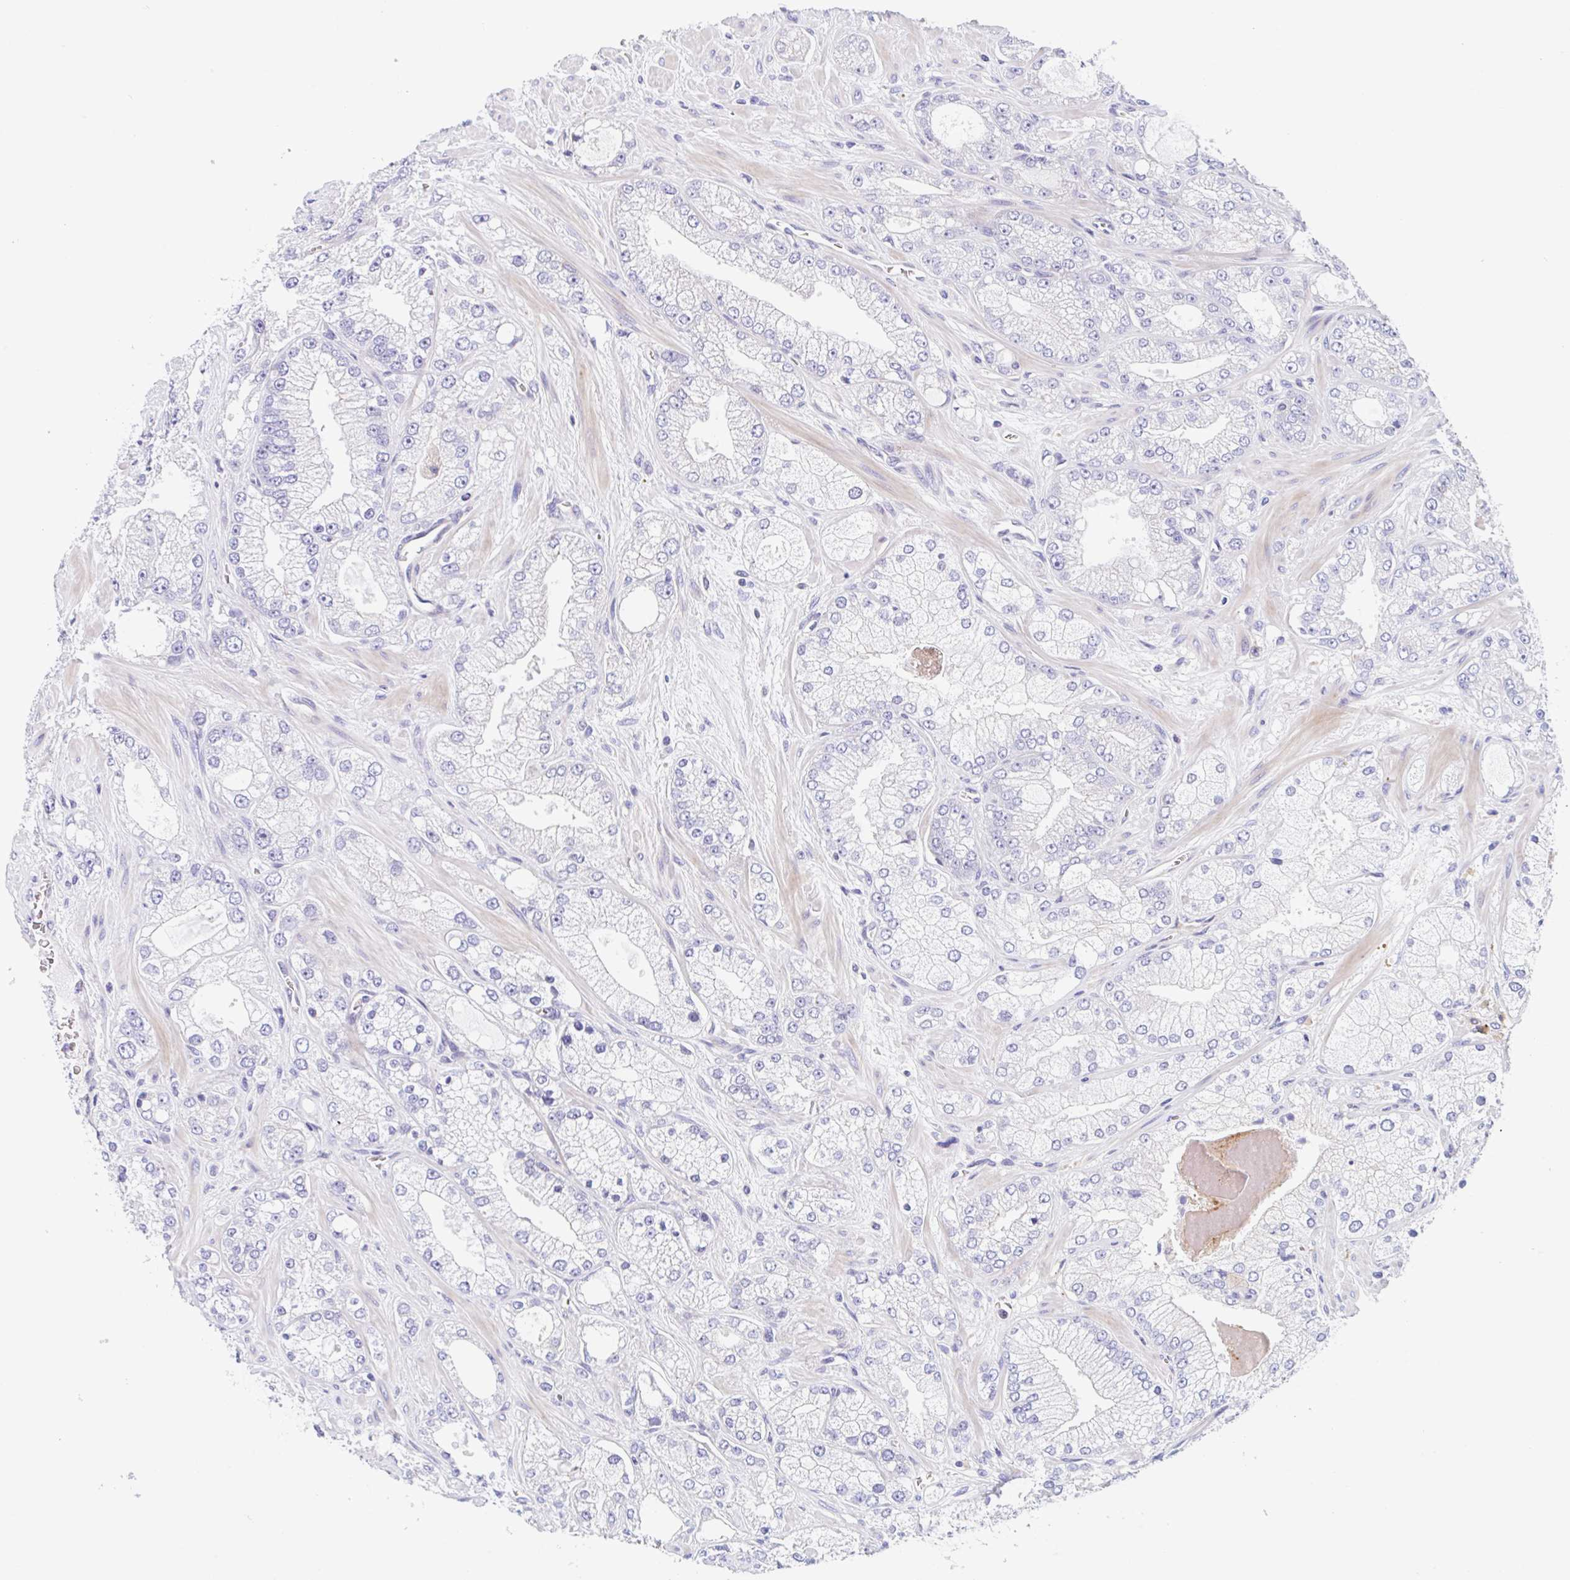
{"staining": {"intensity": "negative", "quantity": "none", "location": "none"}, "tissue": "prostate cancer", "cell_type": "Tumor cells", "image_type": "cancer", "snomed": [{"axis": "morphology", "description": "Normal tissue, NOS"}, {"axis": "morphology", "description": "Adenocarcinoma, High grade"}, {"axis": "topography", "description": "Prostate"}, {"axis": "topography", "description": "Peripheral nerve tissue"}], "caption": "Immunohistochemistry (IHC) micrograph of neoplastic tissue: human prostate adenocarcinoma (high-grade) stained with DAB displays no significant protein positivity in tumor cells.", "gene": "TMEM86A", "patient": {"sex": "male", "age": 68}}